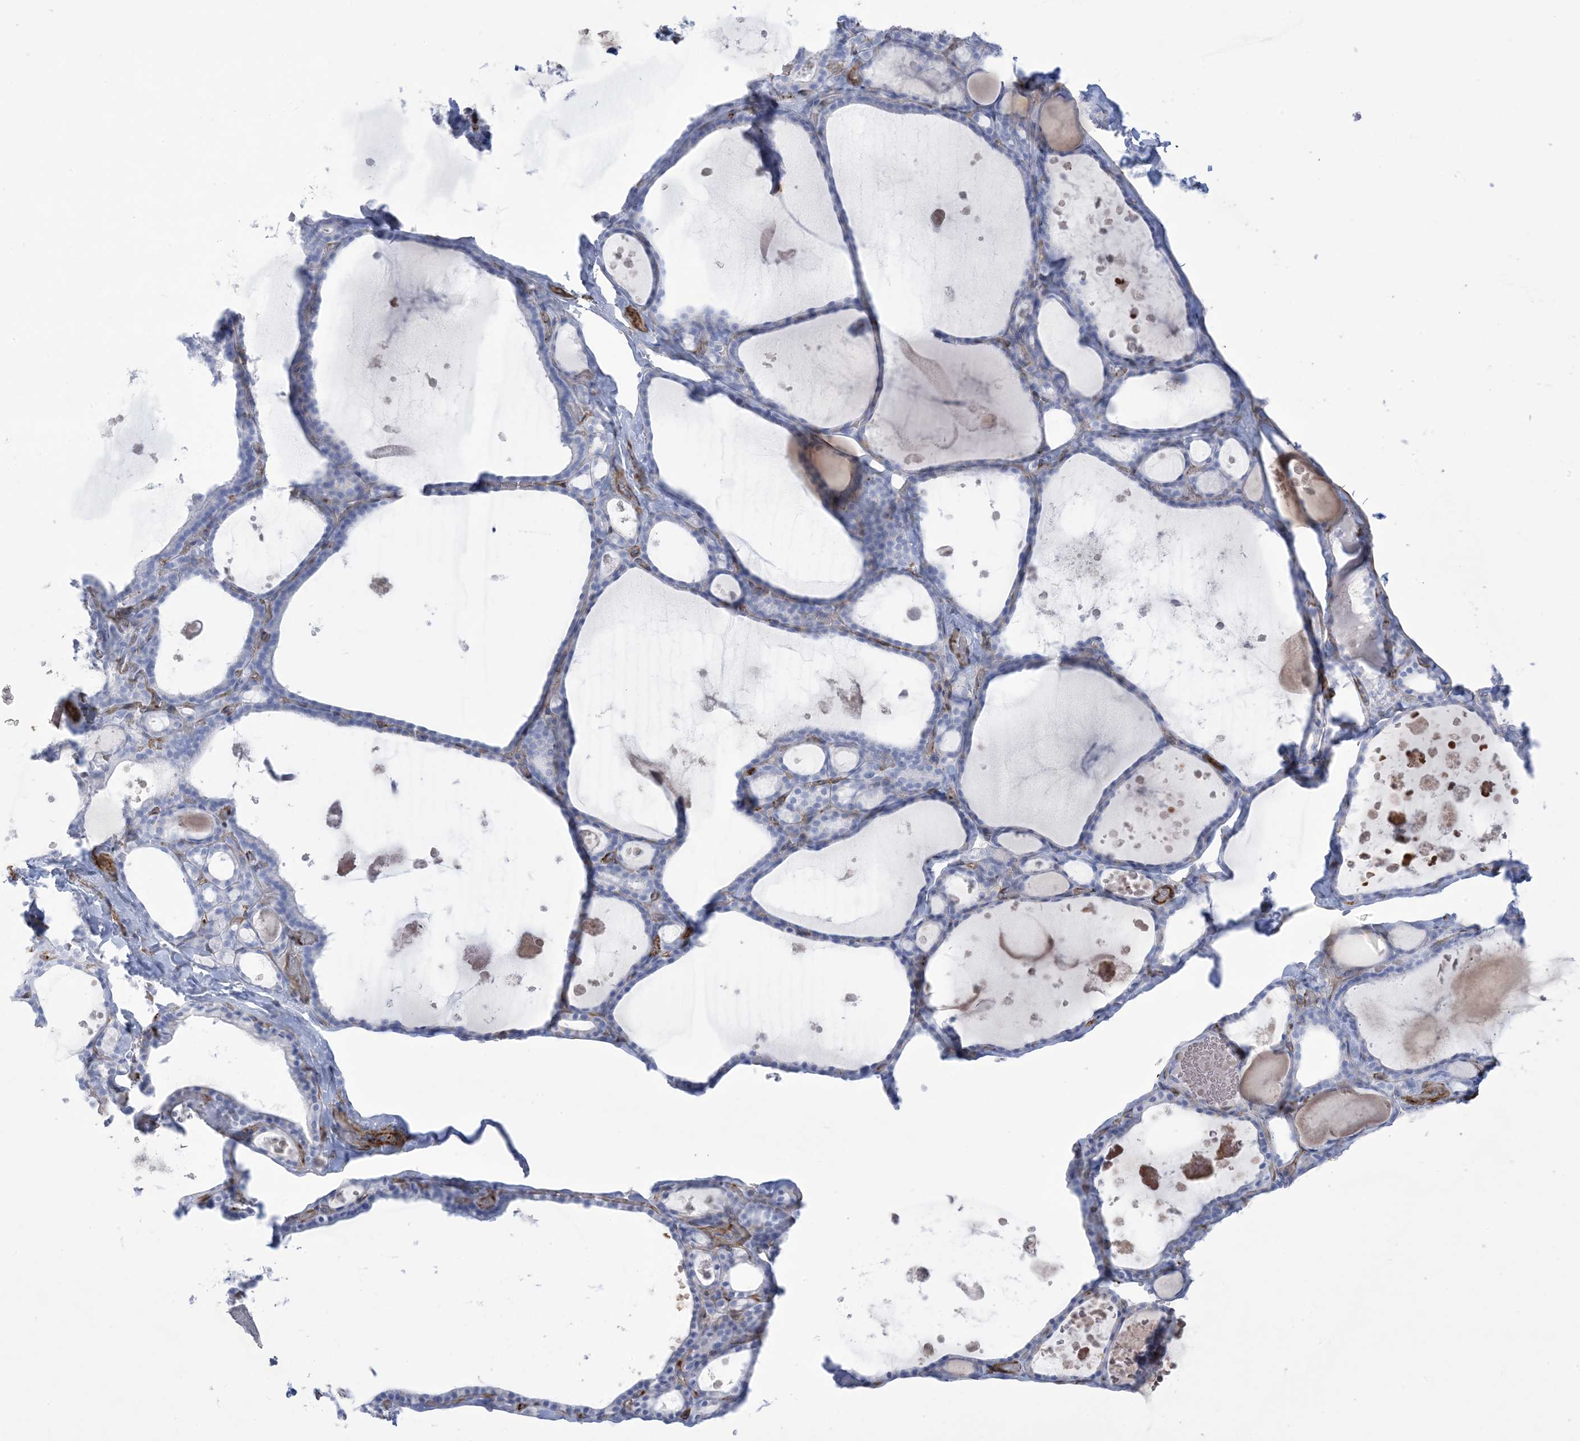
{"staining": {"intensity": "negative", "quantity": "none", "location": "none"}, "tissue": "thyroid gland", "cell_type": "Glandular cells", "image_type": "normal", "snomed": [{"axis": "morphology", "description": "Normal tissue, NOS"}, {"axis": "topography", "description": "Thyroid gland"}], "caption": "There is no significant expression in glandular cells of thyroid gland. Brightfield microscopy of immunohistochemistry (IHC) stained with DAB (3,3'-diaminobenzidine) (brown) and hematoxylin (blue), captured at high magnification.", "gene": "B3GNT7", "patient": {"sex": "male", "age": 56}}